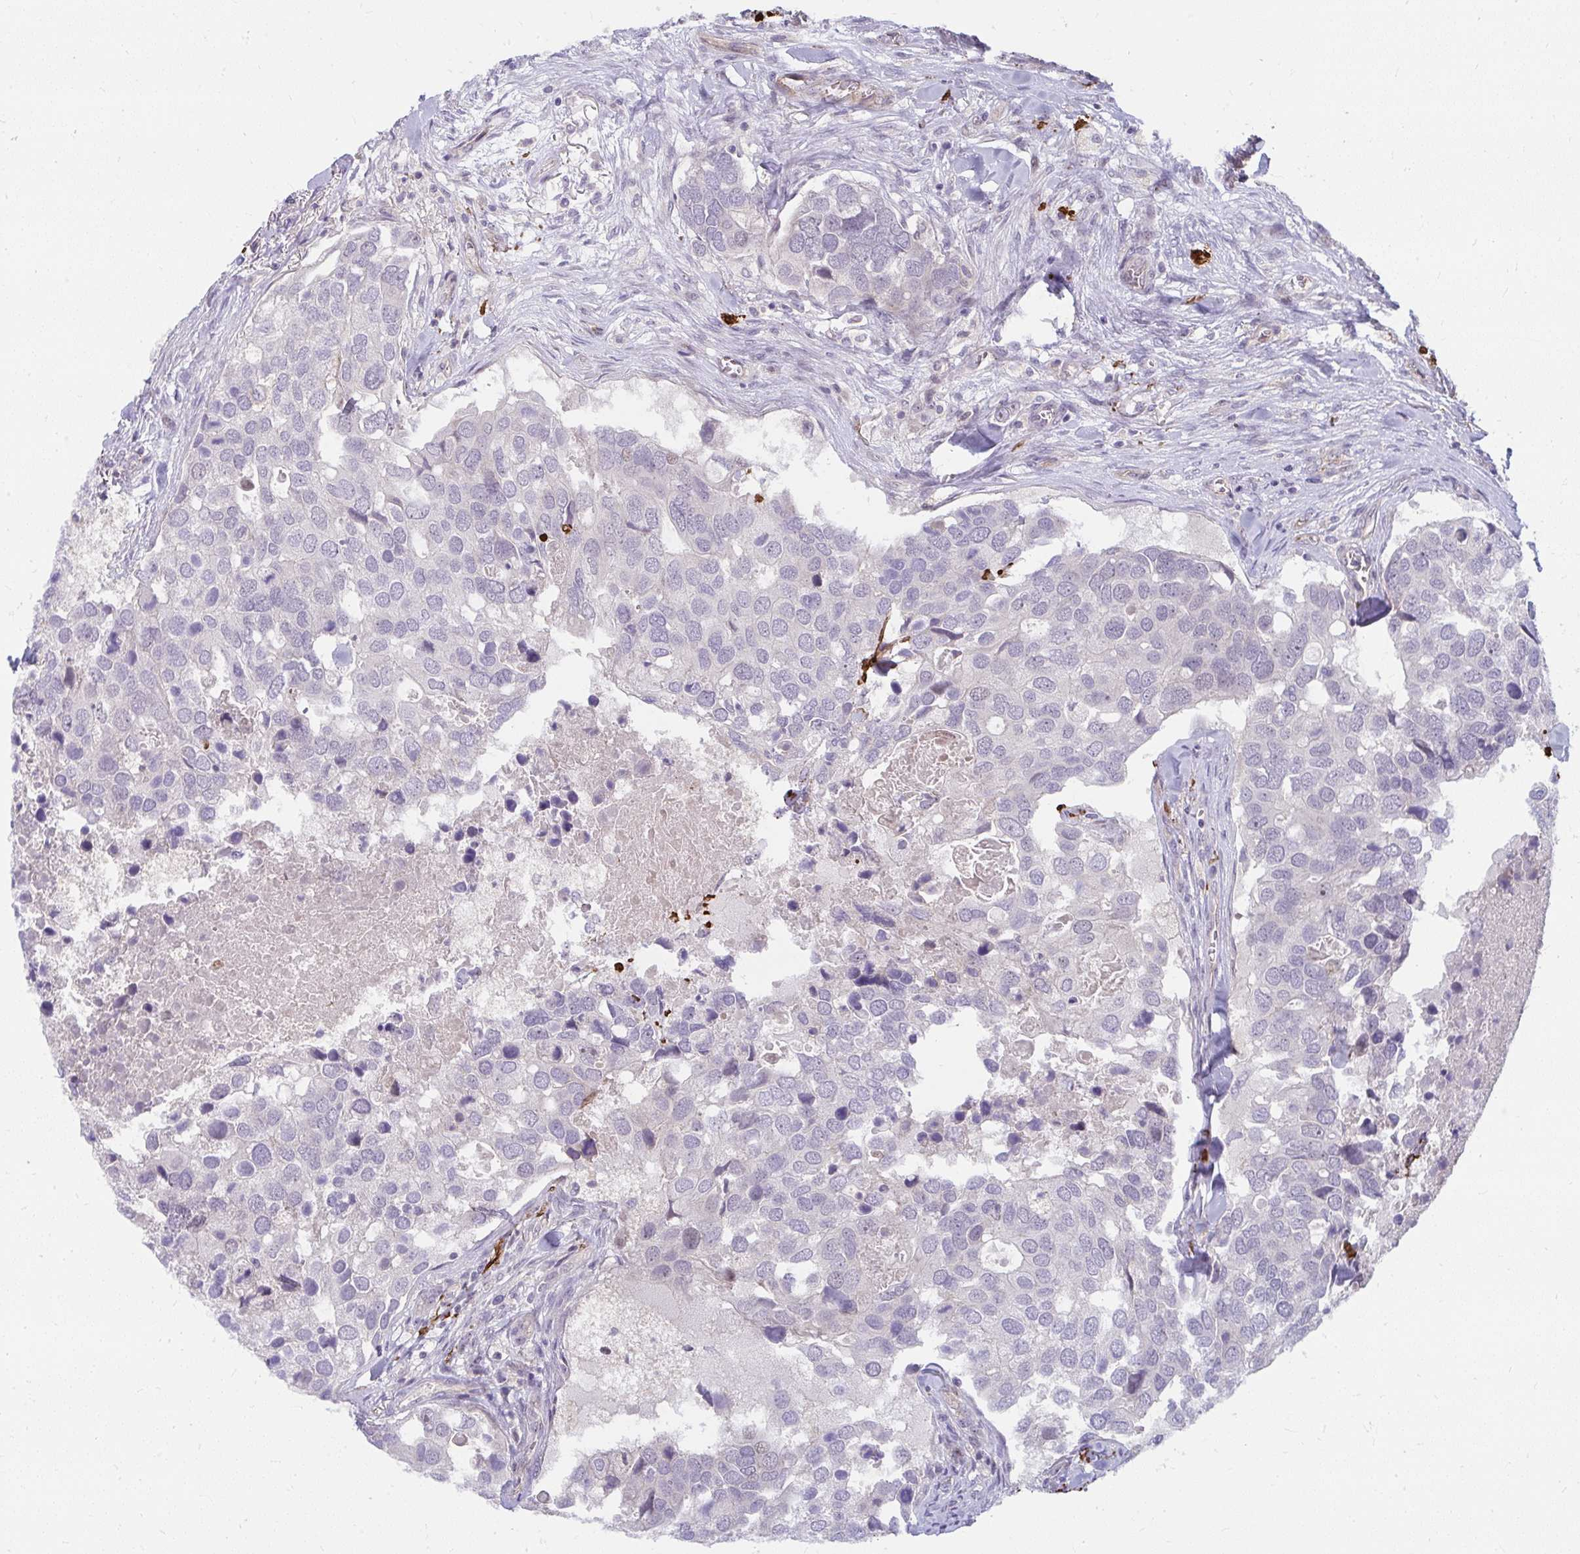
{"staining": {"intensity": "negative", "quantity": "none", "location": "none"}, "tissue": "breast cancer", "cell_type": "Tumor cells", "image_type": "cancer", "snomed": [{"axis": "morphology", "description": "Duct carcinoma"}, {"axis": "topography", "description": "Breast"}], "caption": "Immunohistochemistry (IHC) of human breast cancer demonstrates no expression in tumor cells.", "gene": "MUS81", "patient": {"sex": "female", "age": 83}}